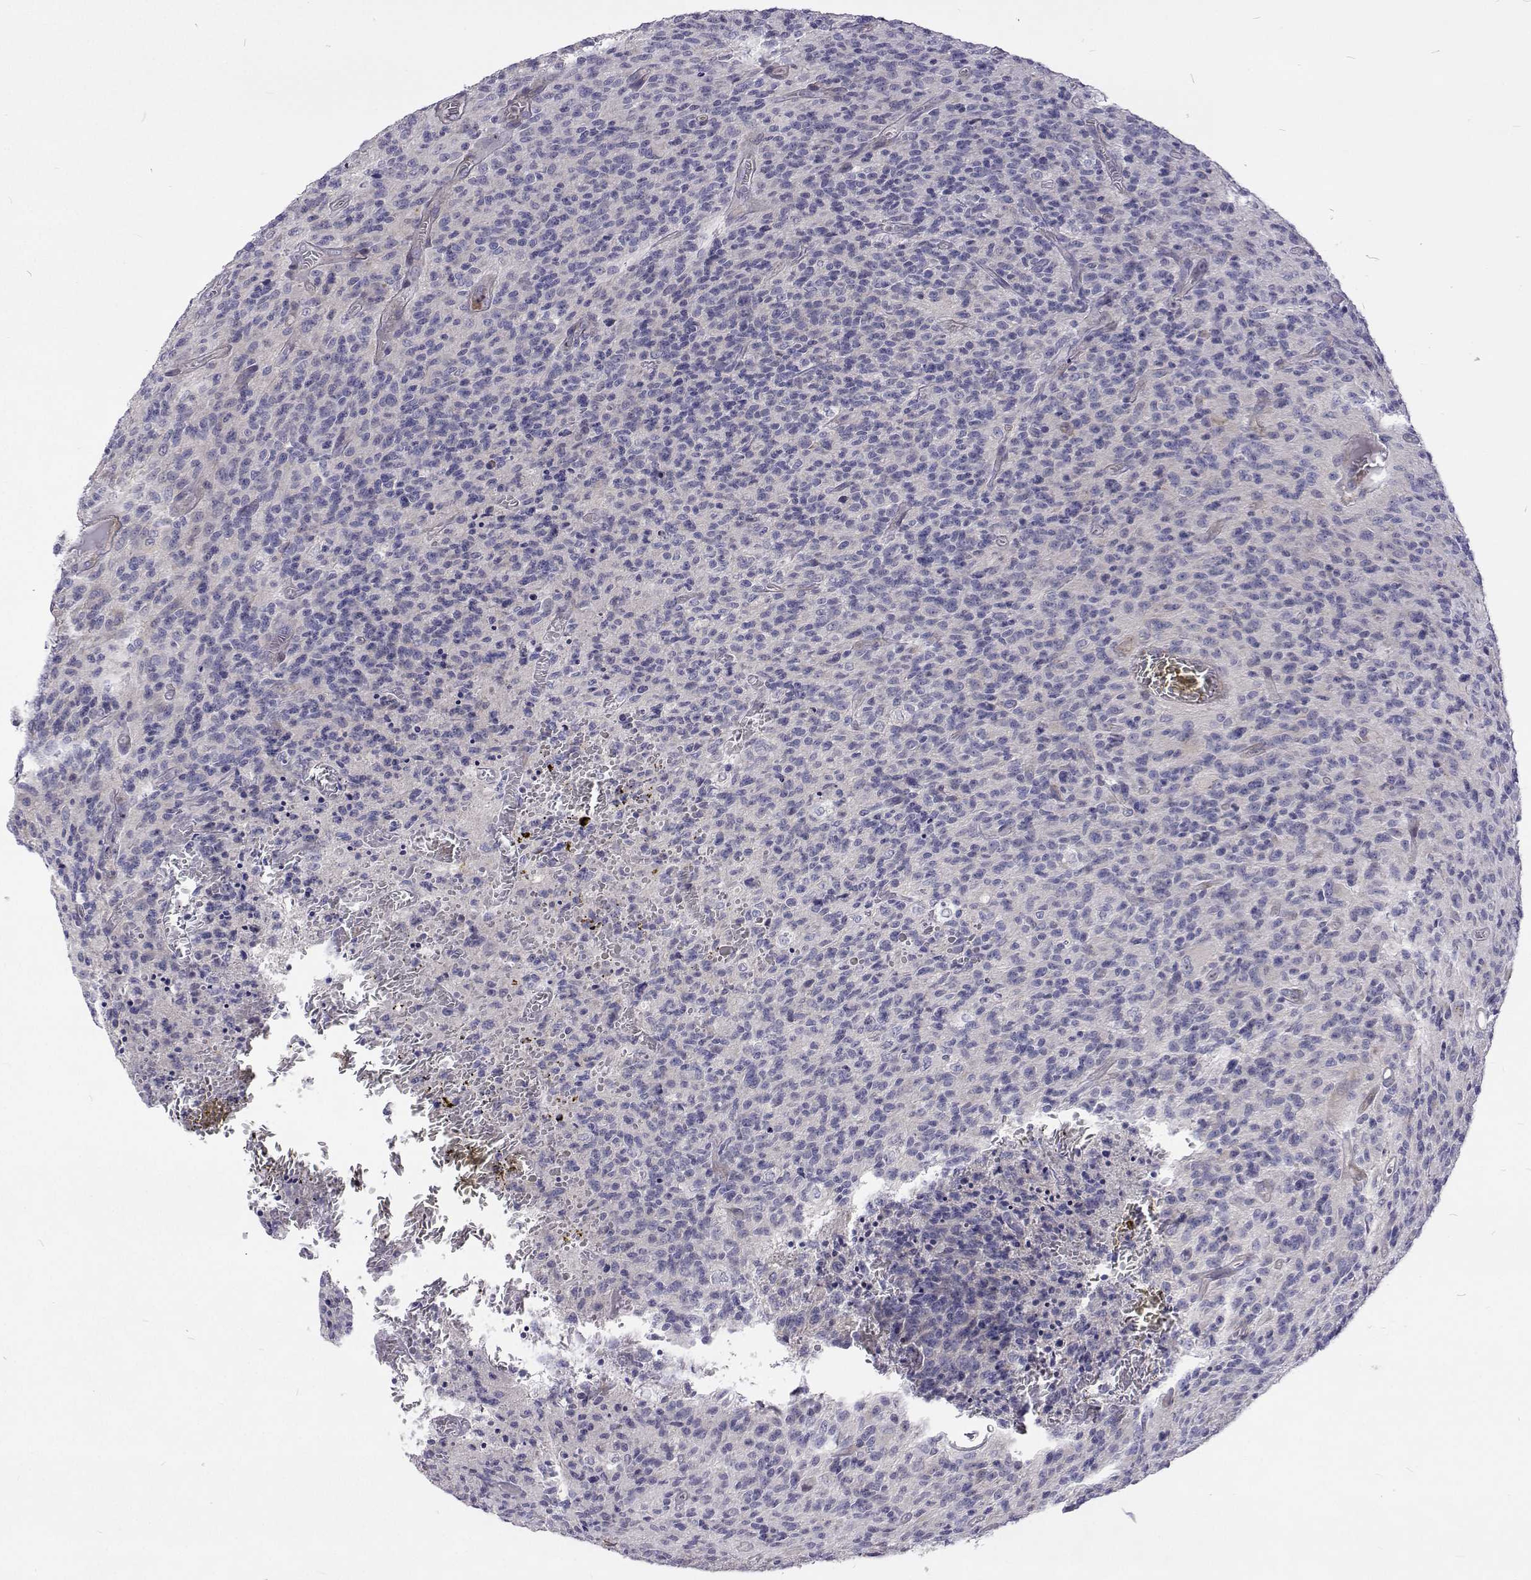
{"staining": {"intensity": "negative", "quantity": "none", "location": "none"}, "tissue": "glioma", "cell_type": "Tumor cells", "image_type": "cancer", "snomed": [{"axis": "morphology", "description": "Glioma, malignant, High grade"}, {"axis": "topography", "description": "Brain"}], "caption": "High magnification brightfield microscopy of glioma stained with DAB (brown) and counterstained with hematoxylin (blue): tumor cells show no significant expression.", "gene": "NPR3", "patient": {"sex": "male", "age": 76}}